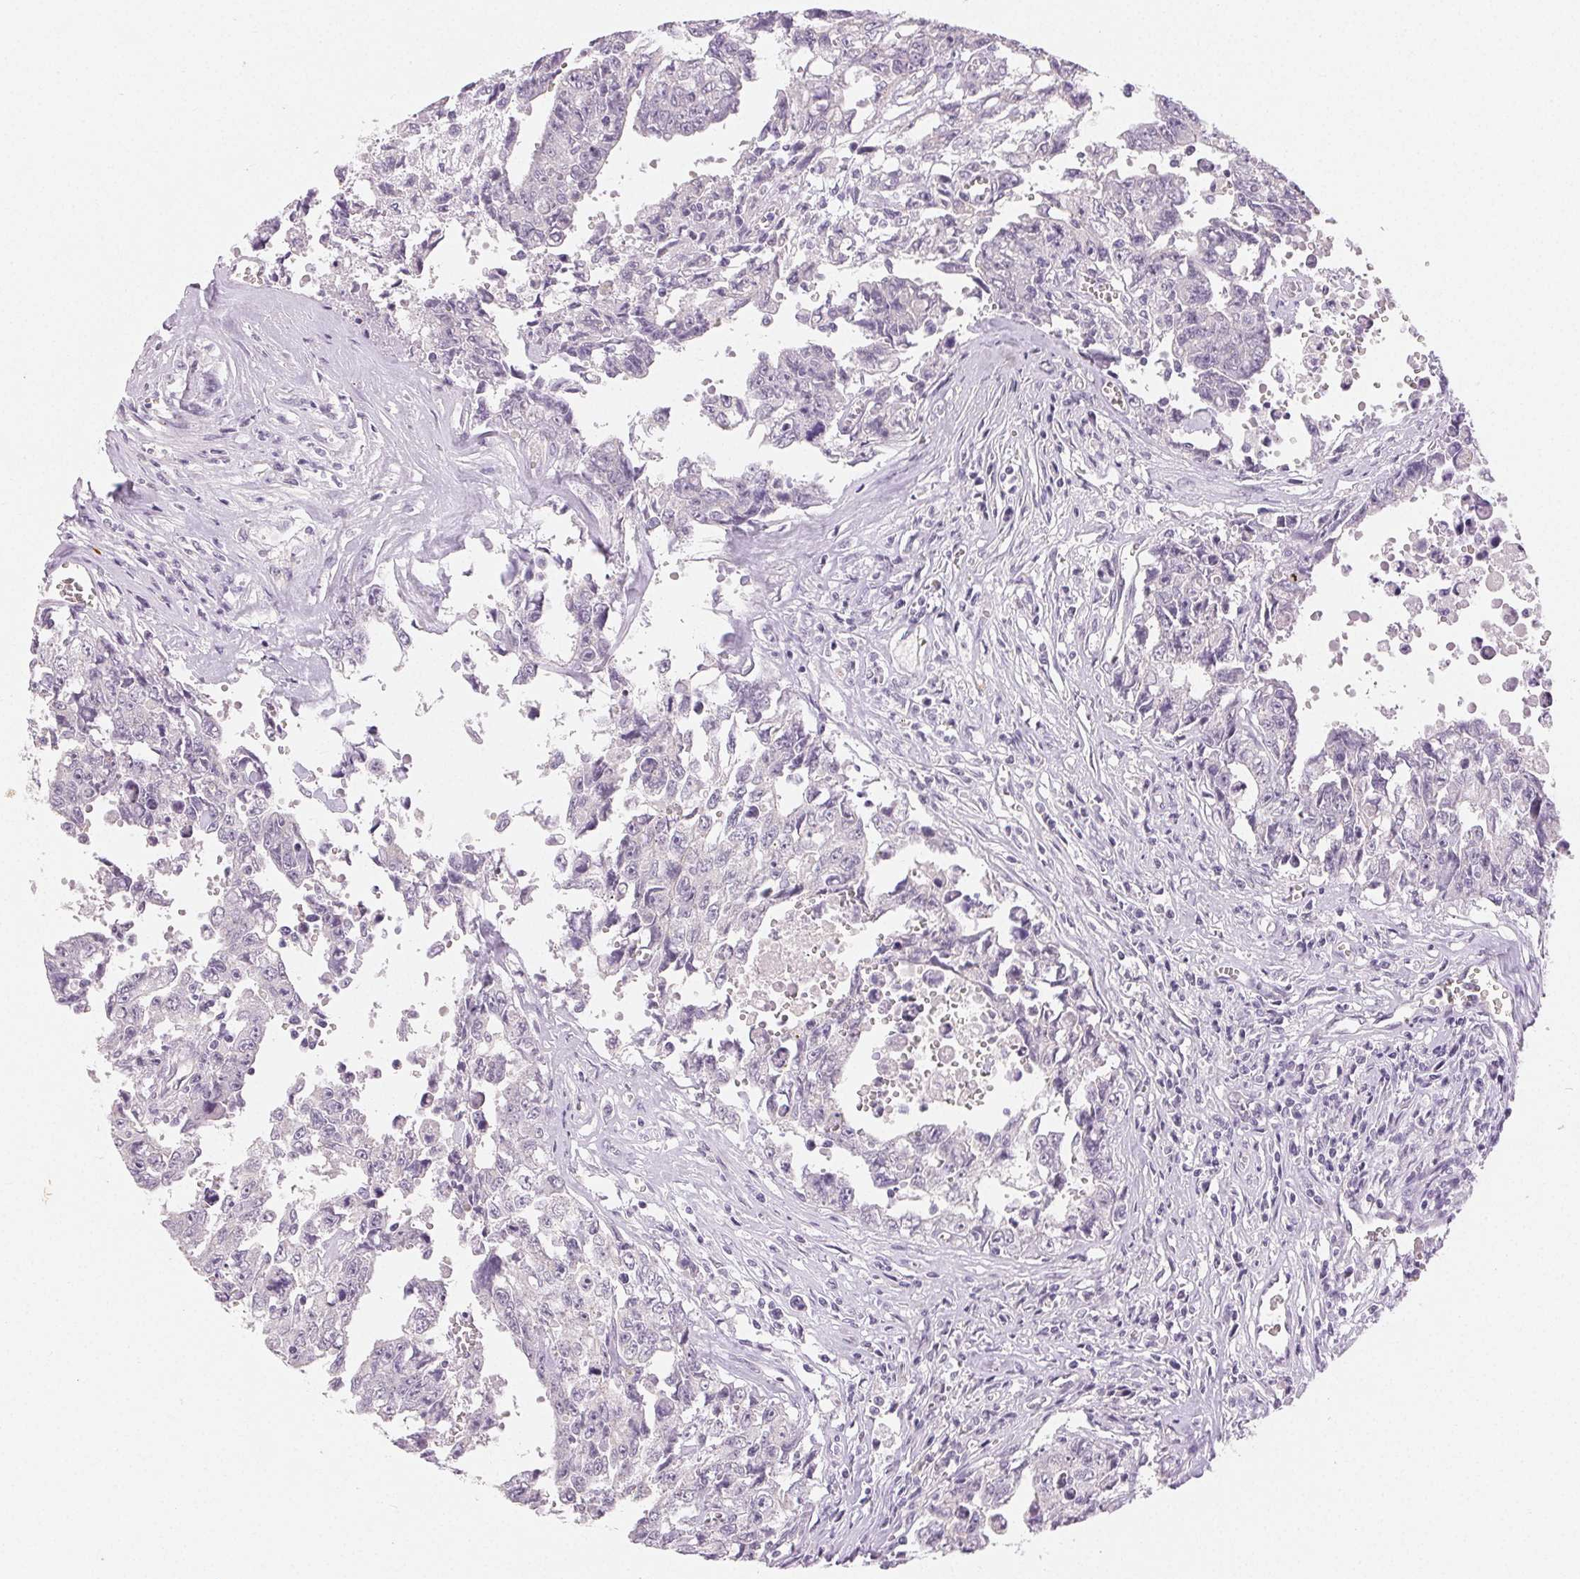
{"staining": {"intensity": "negative", "quantity": "none", "location": "none"}, "tissue": "testis cancer", "cell_type": "Tumor cells", "image_type": "cancer", "snomed": [{"axis": "morphology", "description": "Carcinoma, Embryonal, NOS"}, {"axis": "topography", "description": "Testis"}], "caption": "Immunohistochemistry of human testis embryonal carcinoma shows no staining in tumor cells.", "gene": "SFTPD", "patient": {"sex": "male", "age": 24}}